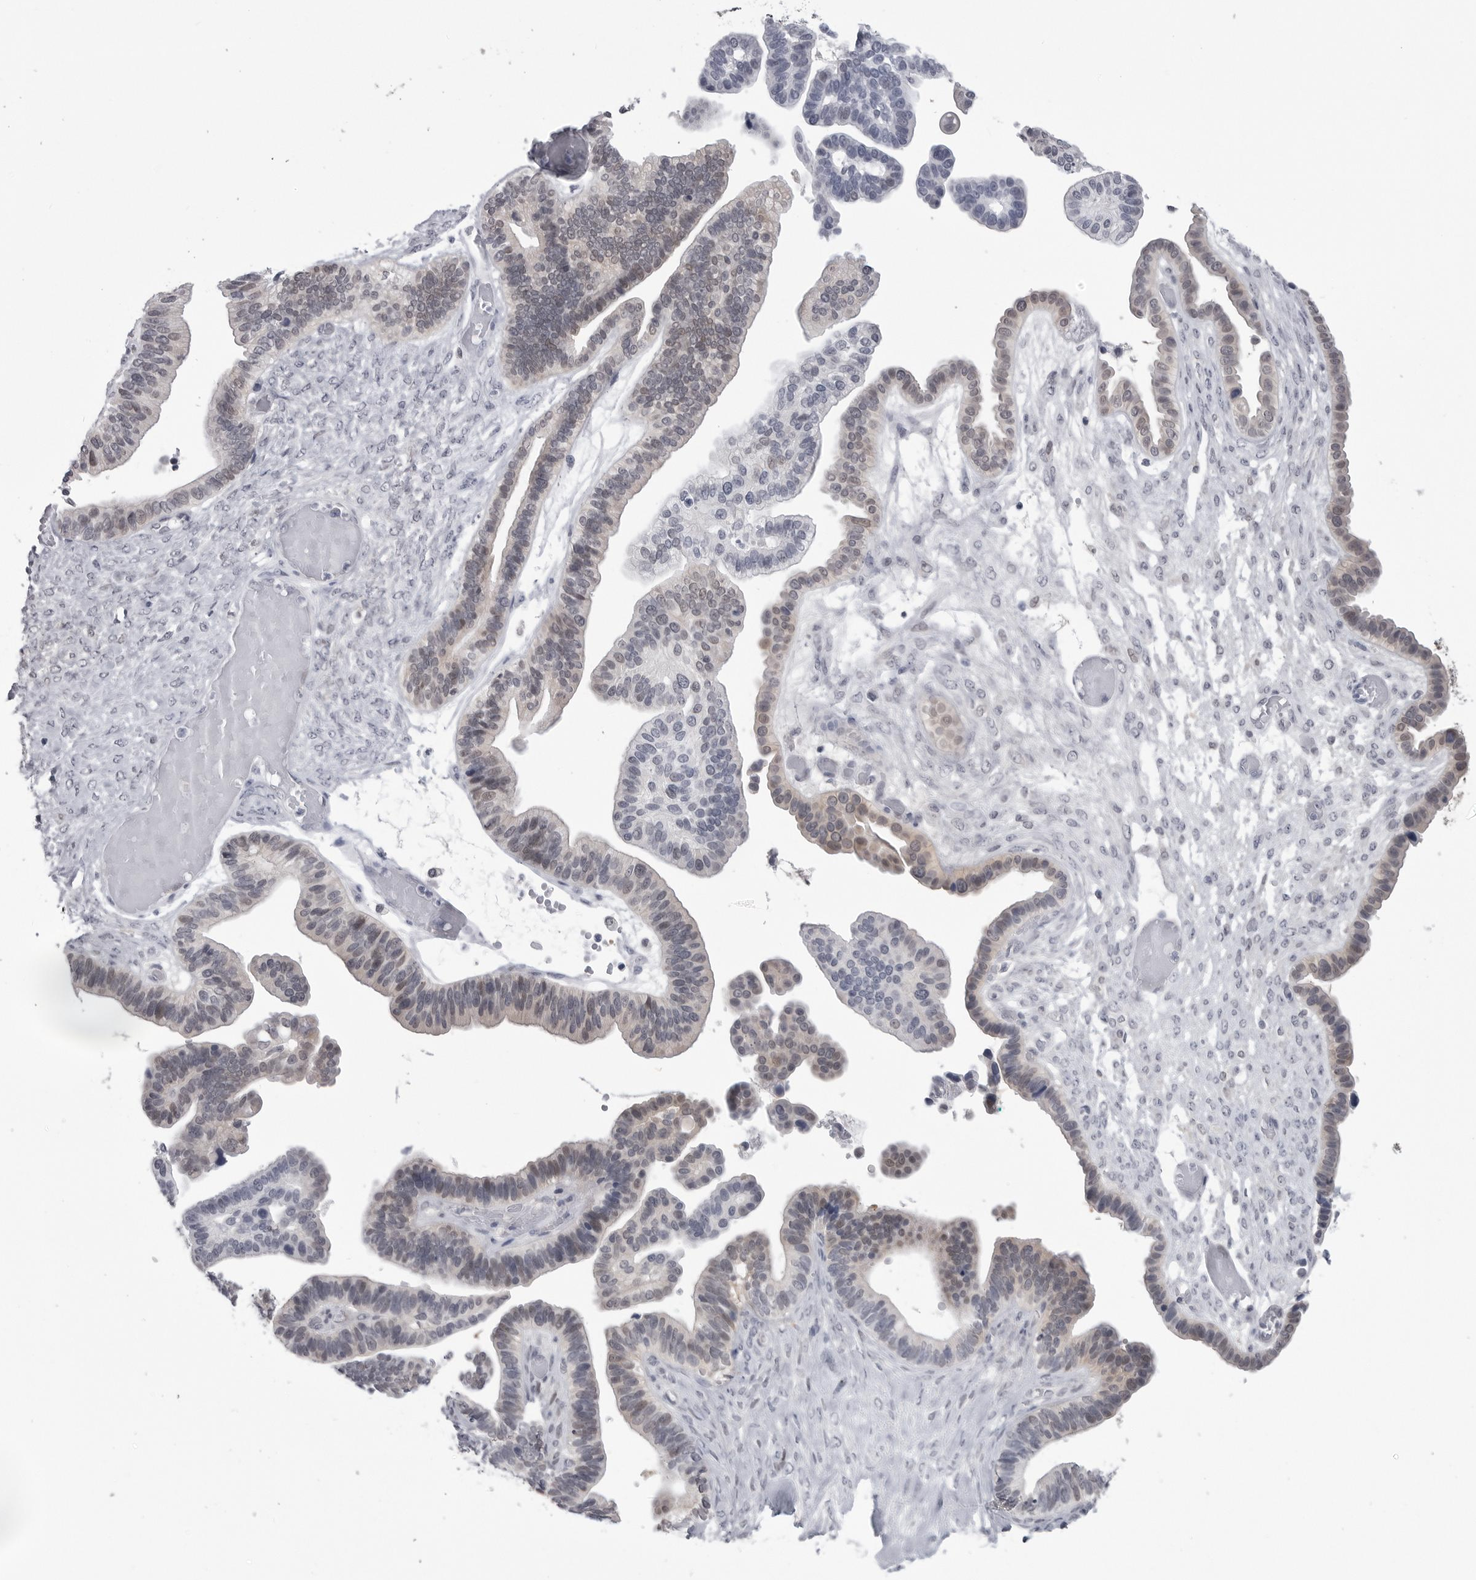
{"staining": {"intensity": "weak", "quantity": "<25%", "location": "nuclear"}, "tissue": "ovarian cancer", "cell_type": "Tumor cells", "image_type": "cancer", "snomed": [{"axis": "morphology", "description": "Cystadenocarcinoma, serous, NOS"}, {"axis": "topography", "description": "Ovary"}], "caption": "Immunohistochemistry (IHC) micrograph of neoplastic tissue: ovarian cancer stained with DAB (3,3'-diaminobenzidine) demonstrates no significant protein positivity in tumor cells.", "gene": "PNPO", "patient": {"sex": "female", "age": 56}}